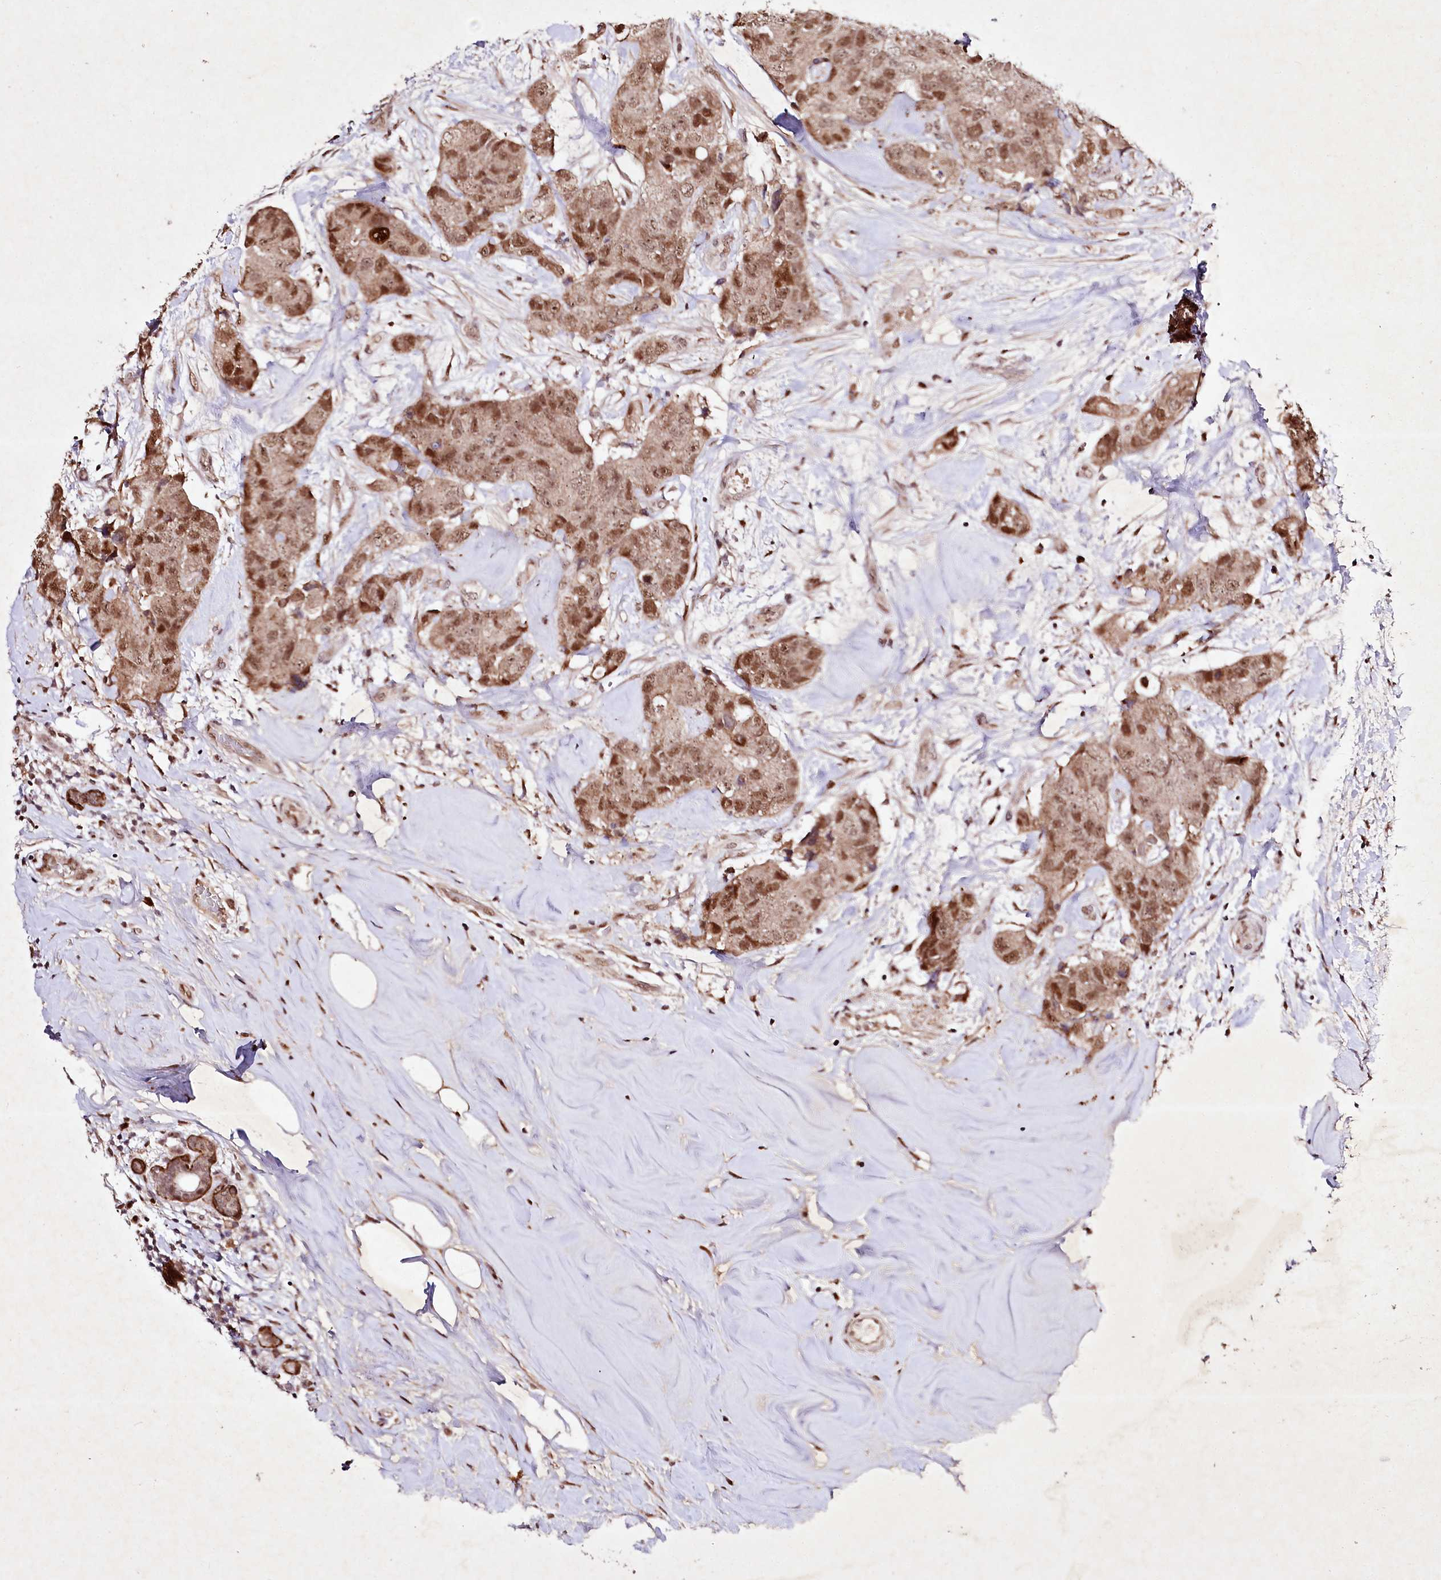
{"staining": {"intensity": "moderate", "quantity": ">75%", "location": "cytoplasmic/membranous,nuclear"}, "tissue": "breast cancer", "cell_type": "Tumor cells", "image_type": "cancer", "snomed": [{"axis": "morphology", "description": "Duct carcinoma"}, {"axis": "topography", "description": "Breast"}], "caption": "Protein expression analysis of human invasive ductal carcinoma (breast) reveals moderate cytoplasmic/membranous and nuclear expression in about >75% of tumor cells. (IHC, brightfield microscopy, high magnification).", "gene": "DMP1", "patient": {"sex": "female", "age": 62}}